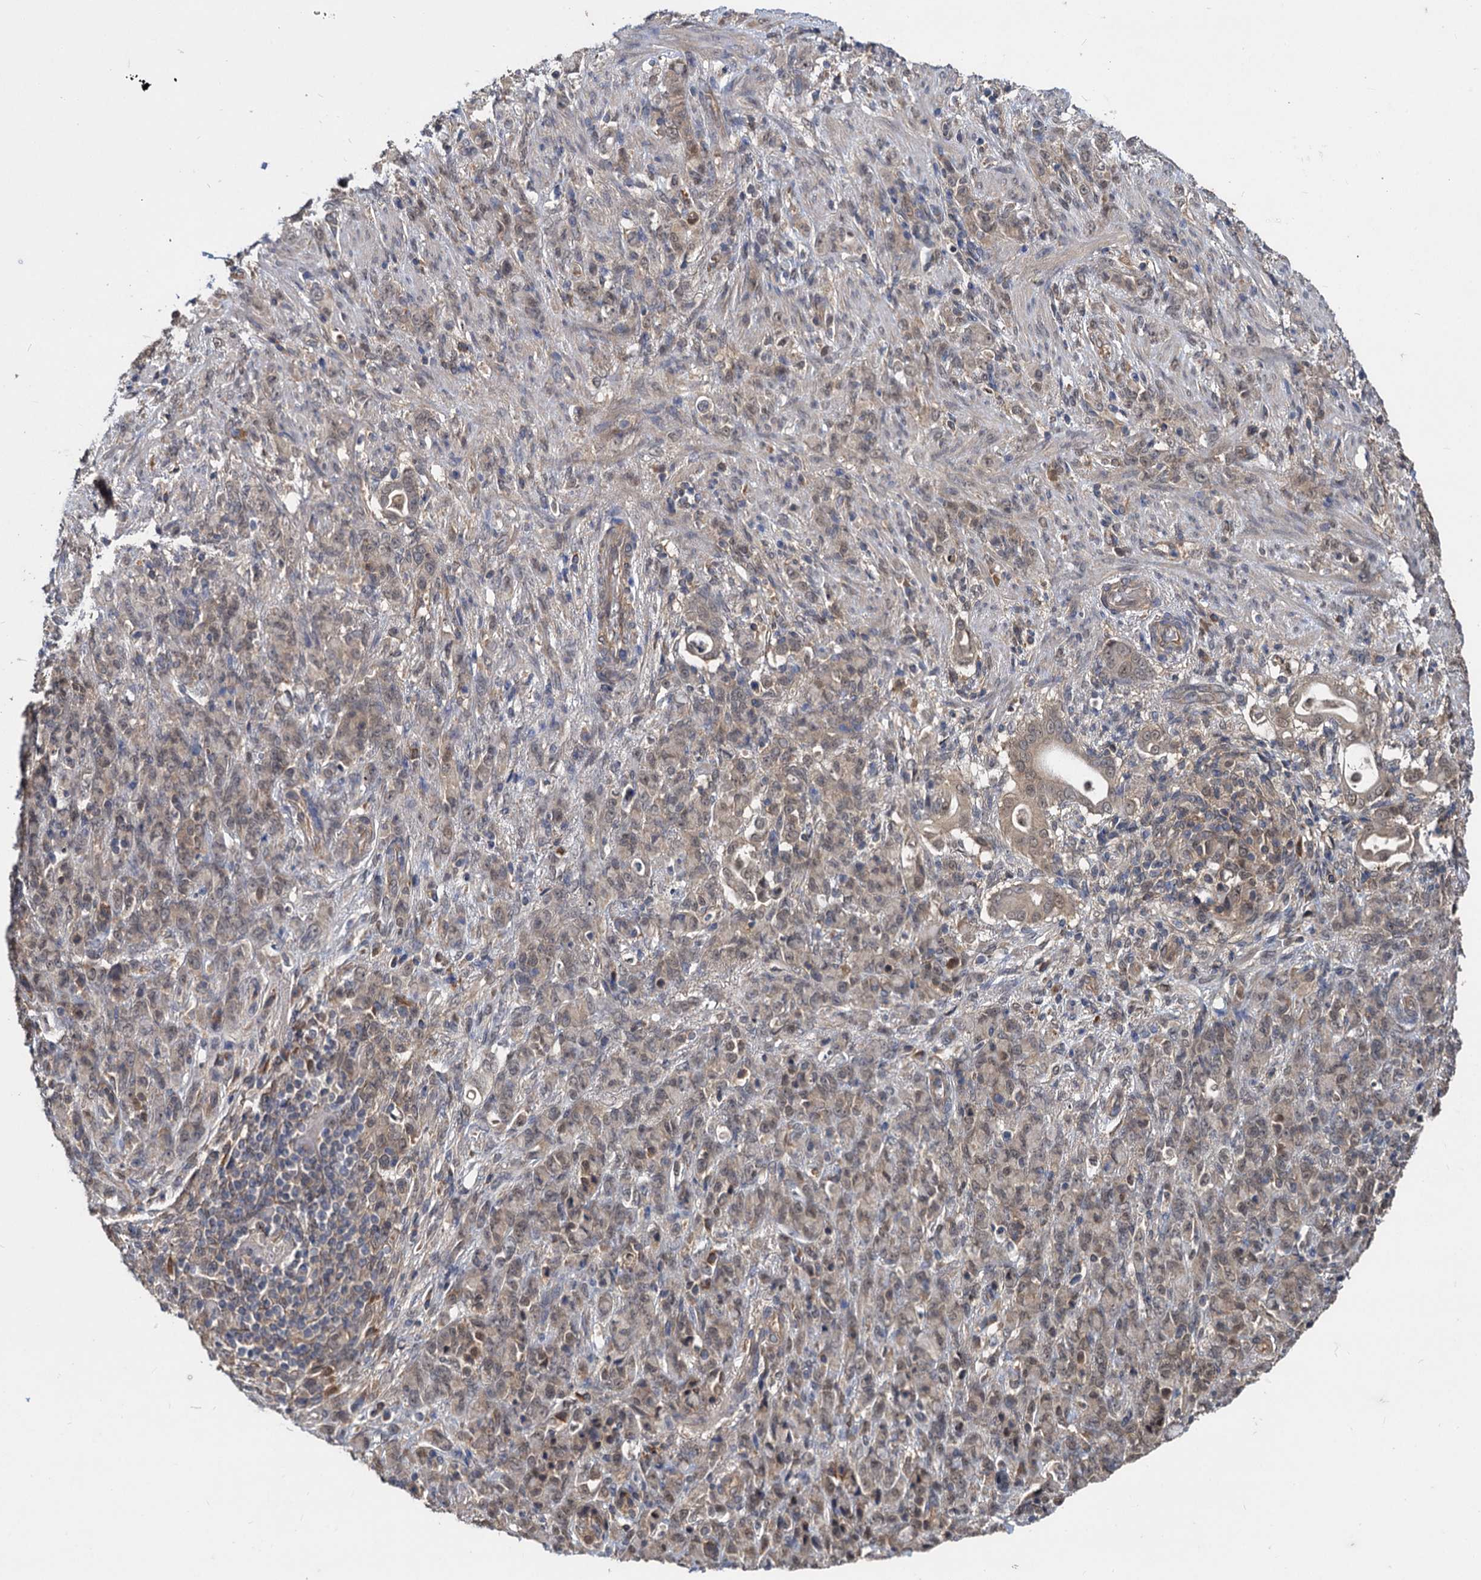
{"staining": {"intensity": "weak", "quantity": "<25%", "location": "cytoplasmic/membranous"}, "tissue": "stomach cancer", "cell_type": "Tumor cells", "image_type": "cancer", "snomed": [{"axis": "morphology", "description": "Adenocarcinoma, NOS"}, {"axis": "topography", "description": "Stomach"}], "caption": "This image is of stomach cancer (adenocarcinoma) stained with immunohistochemistry (IHC) to label a protein in brown with the nuclei are counter-stained blue. There is no staining in tumor cells. The staining is performed using DAB brown chromogen with nuclei counter-stained in using hematoxylin.", "gene": "PSMD4", "patient": {"sex": "female", "age": 79}}